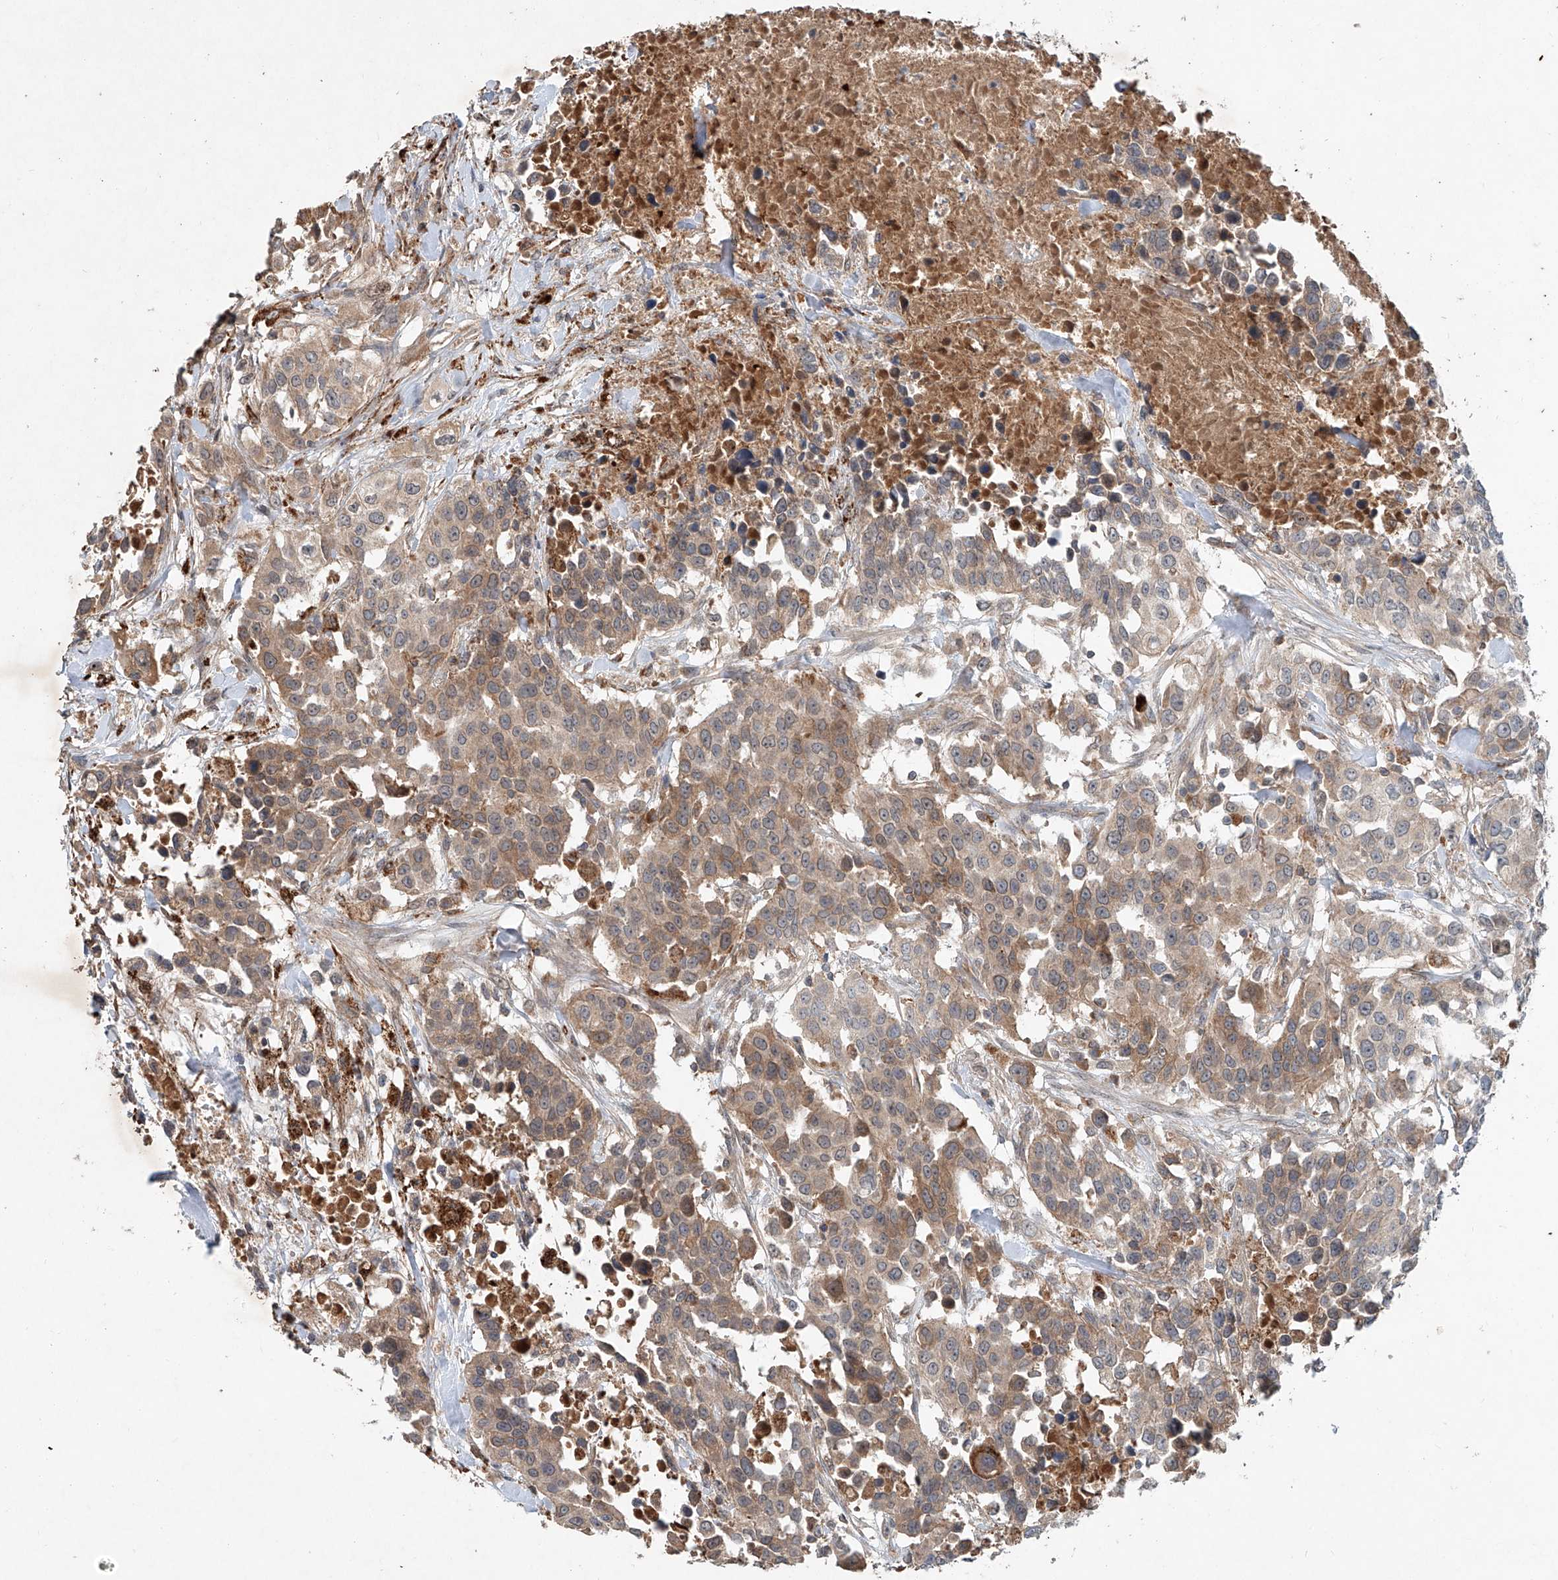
{"staining": {"intensity": "moderate", "quantity": ">75%", "location": "cytoplasmic/membranous"}, "tissue": "urothelial cancer", "cell_type": "Tumor cells", "image_type": "cancer", "snomed": [{"axis": "morphology", "description": "Urothelial carcinoma, High grade"}, {"axis": "topography", "description": "Urinary bladder"}], "caption": "Immunohistochemical staining of human urothelial carcinoma (high-grade) demonstrates moderate cytoplasmic/membranous protein expression in about >75% of tumor cells.", "gene": "IER5", "patient": {"sex": "female", "age": 80}}